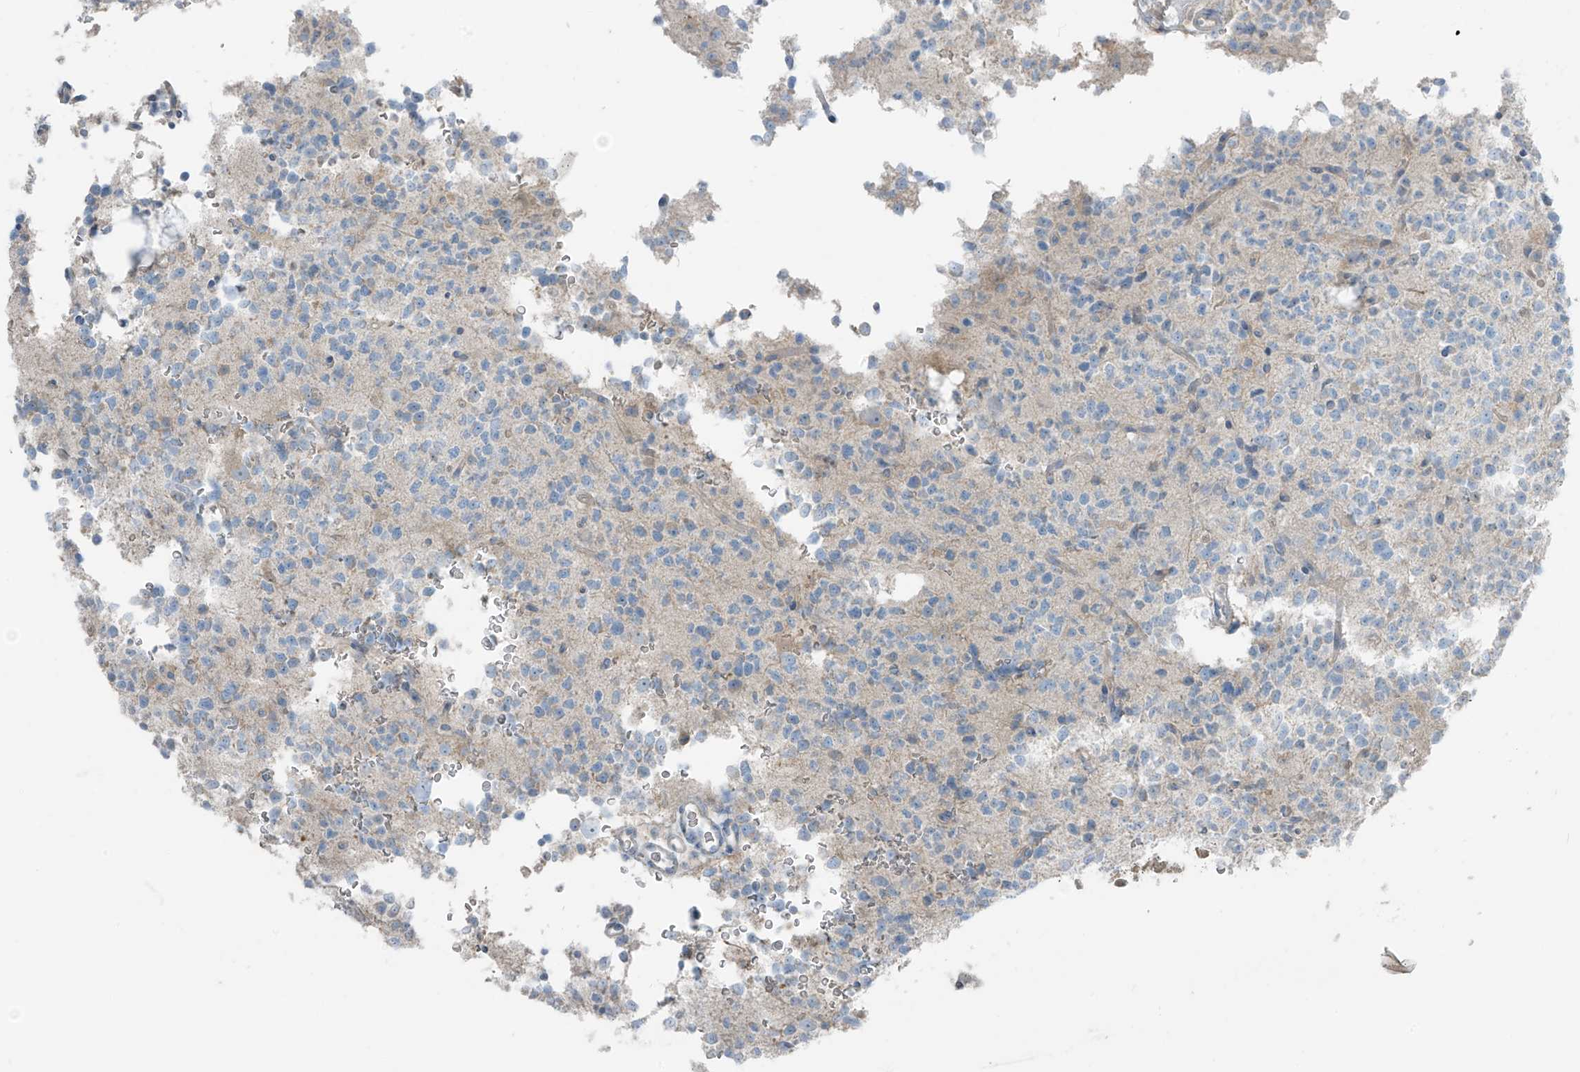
{"staining": {"intensity": "negative", "quantity": "none", "location": "none"}, "tissue": "glioma", "cell_type": "Tumor cells", "image_type": "cancer", "snomed": [{"axis": "morphology", "description": "Glioma, malignant, High grade"}, {"axis": "topography", "description": "Brain"}], "caption": "Immunohistochemistry photomicrograph of human malignant glioma (high-grade) stained for a protein (brown), which exhibits no staining in tumor cells.", "gene": "FAM131C", "patient": {"sex": "female", "age": 62}}